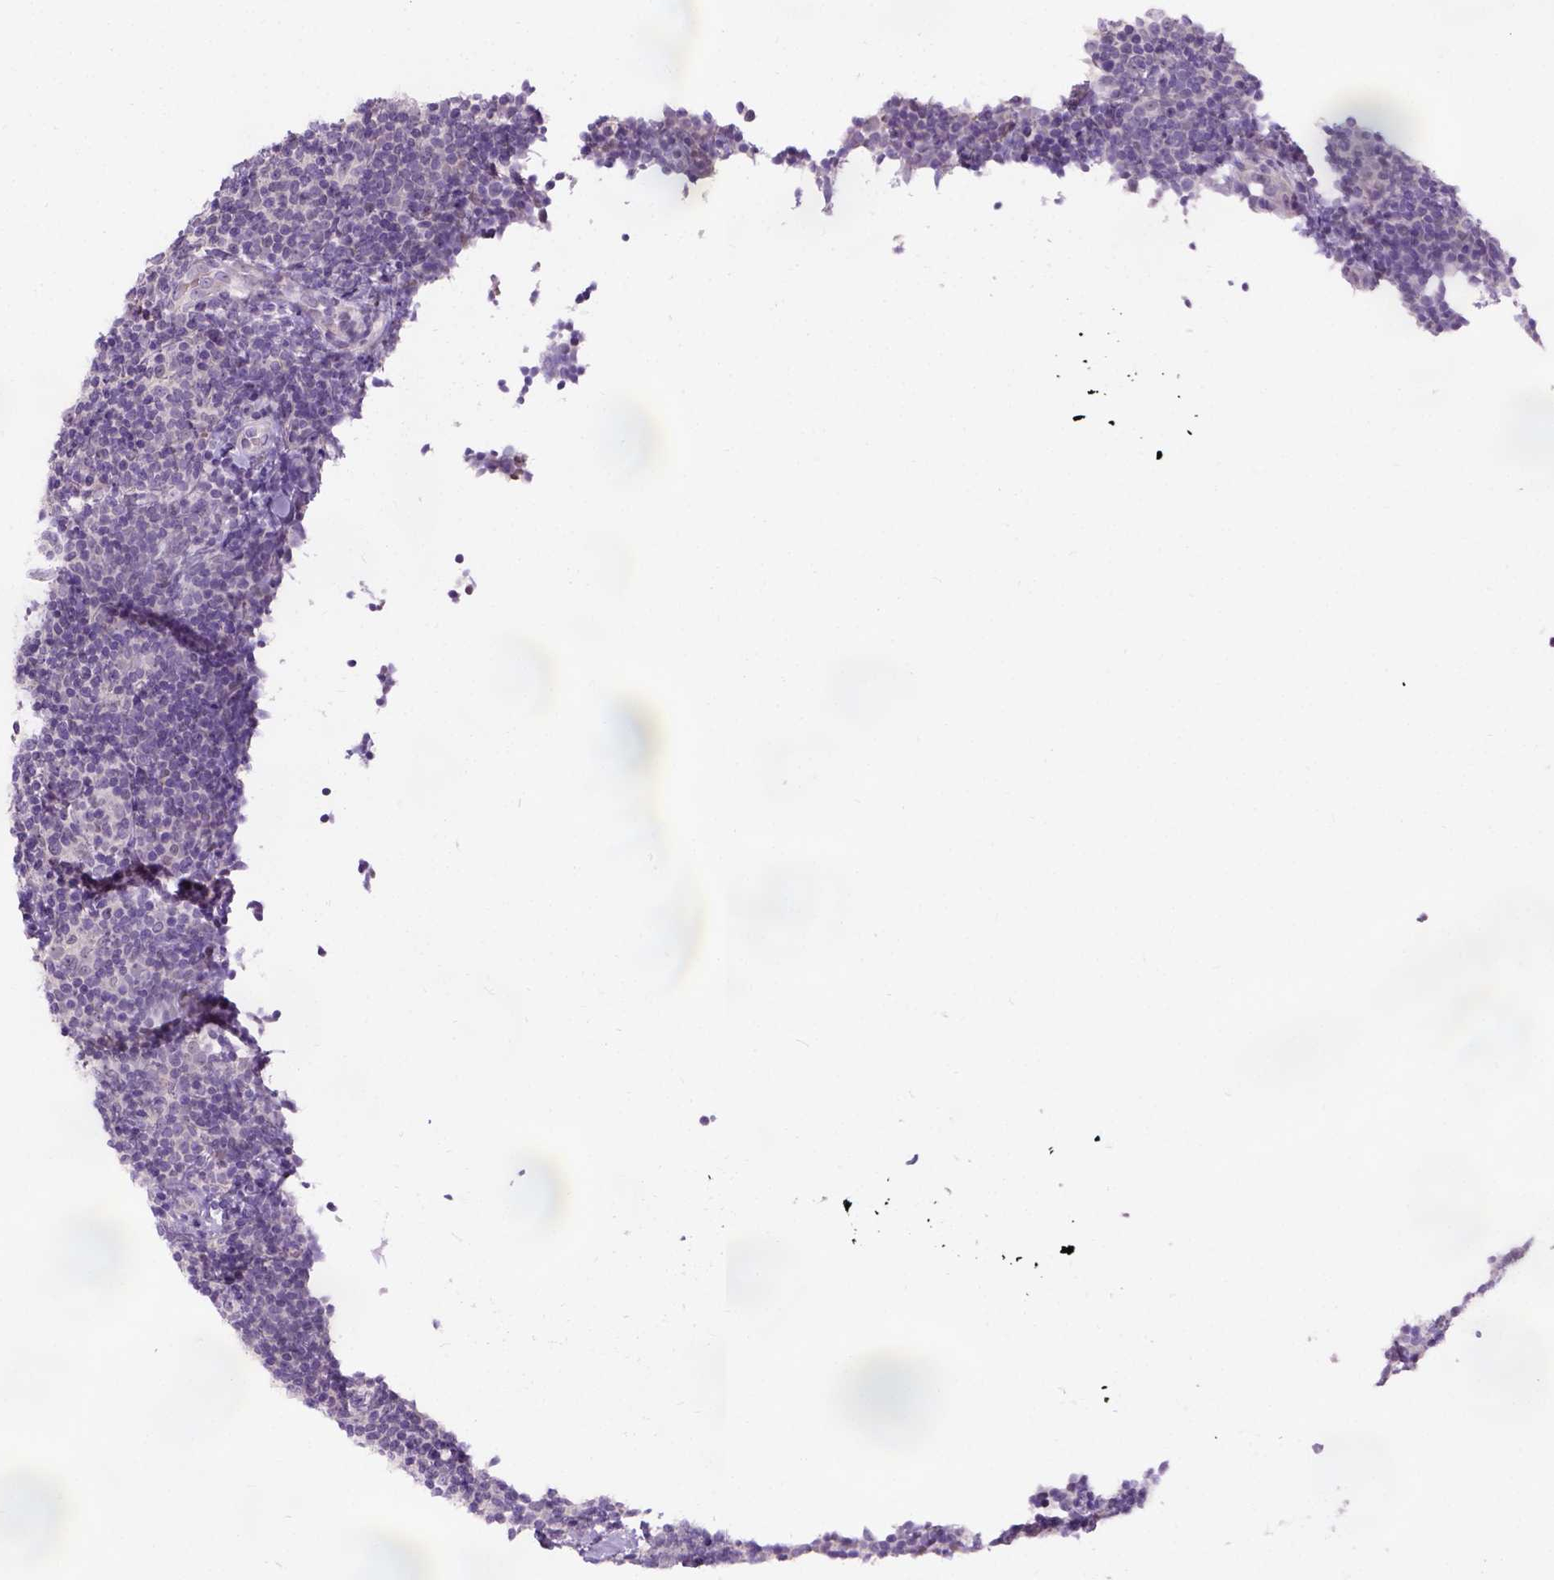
{"staining": {"intensity": "negative", "quantity": "none", "location": "none"}, "tissue": "lymphoma", "cell_type": "Tumor cells", "image_type": "cancer", "snomed": [{"axis": "morphology", "description": "Malignant lymphoma, non-Hodgkin's type, Low grade"}, {"axis": "topography", "description": "Lymph node"}], "caption": "Immunohistochemistry of lymphoma reveals no staining in tumor cells.", "gene": "C20orf144", "patient": {"sex": "female", "age": 56}}